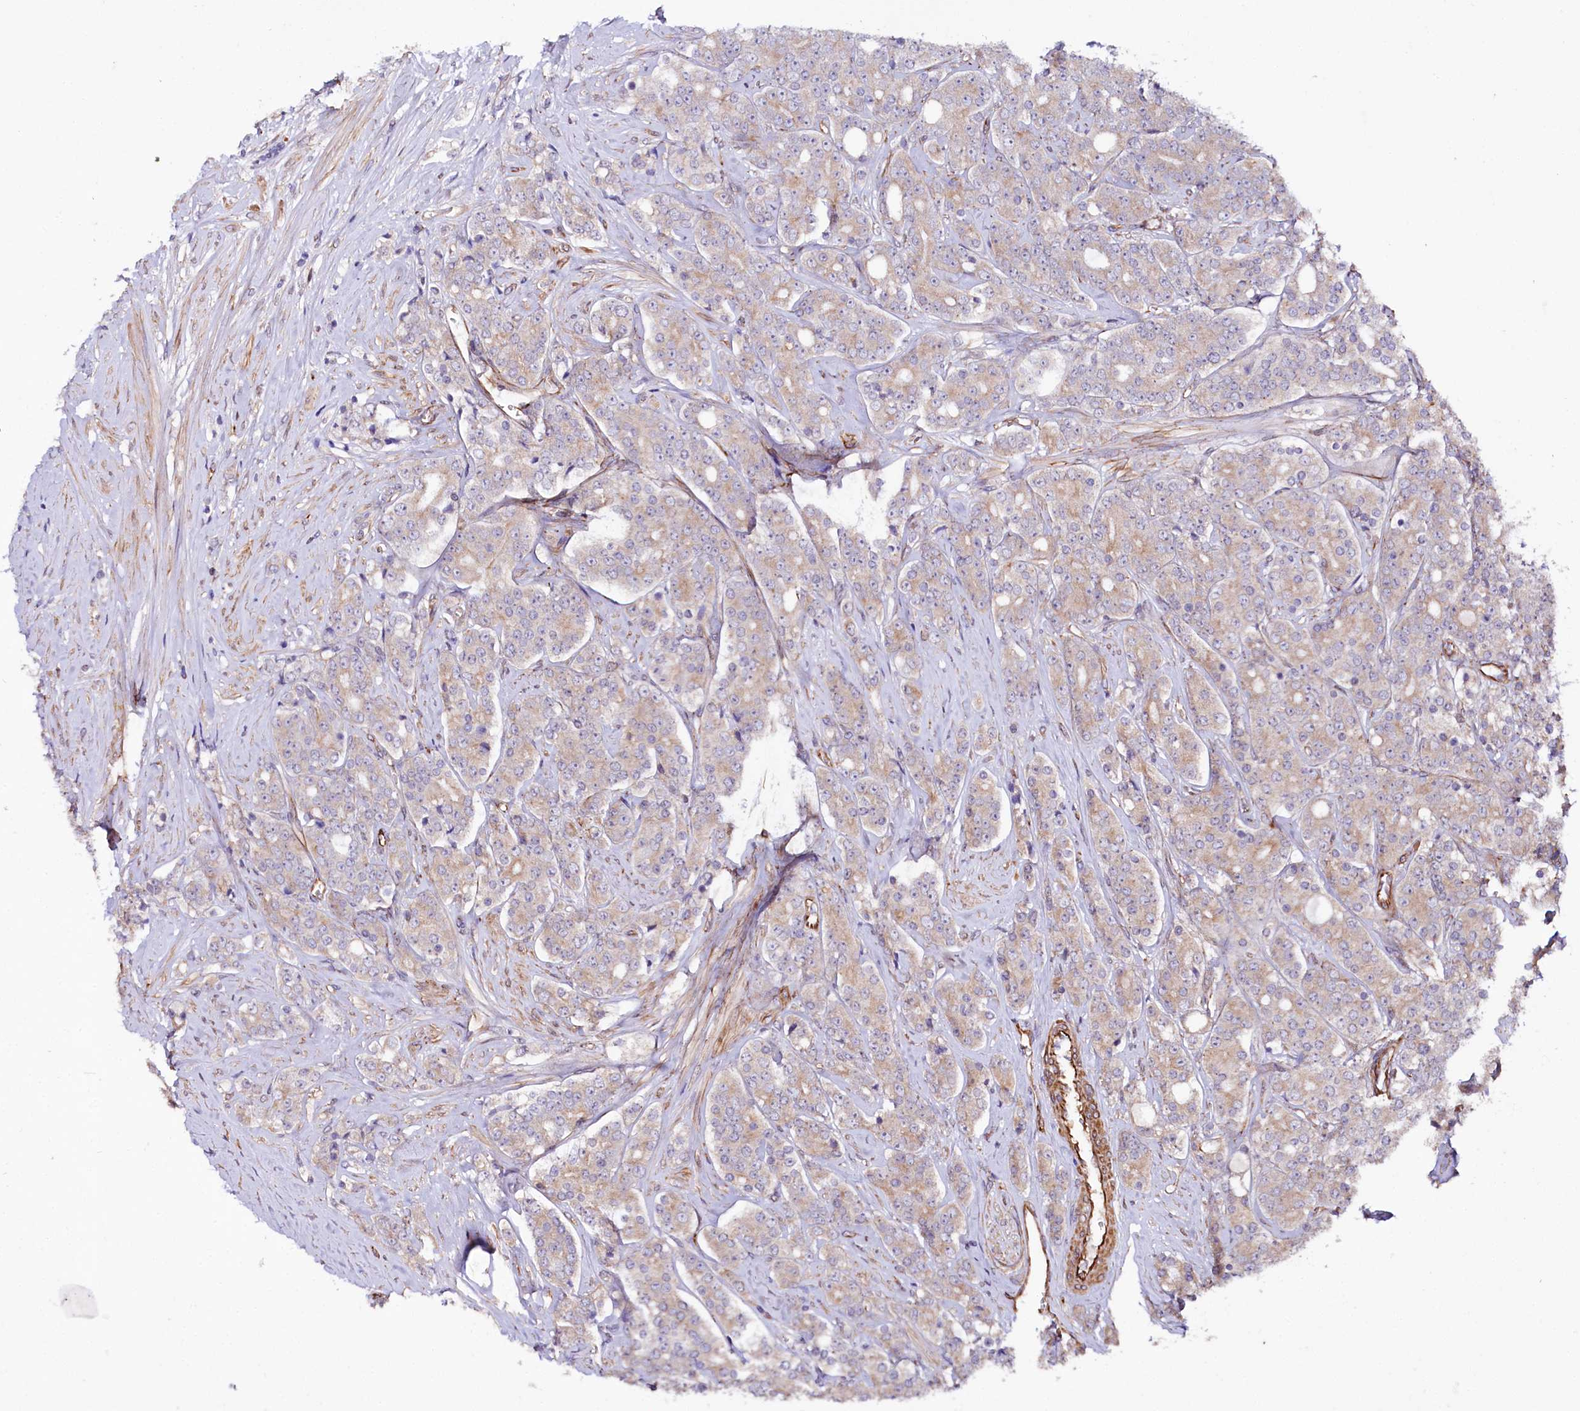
{"staining": {"intensity": "weak", "quantity": ">75%", "location": "cytoplasmic/membranous"}, "tissue": "prostate cancer", "cell_type": "Tumor cells", "image_type": "cancer", "snomed": [{"axis": "morphology", "description": "Adenocarcinoma, High grade"}, {"axis": "topography", "description": "Prostate"}], "caption": "High-power microscopy captured an IHC photomicrograph of adenocarcinoma (high-grade) (prostate), revealing weak cytoplasmic/membranous staining in approximately >75% of tumor cells.", "gene": "TTC12", "patient": {"sex": "male", "age": 62}}